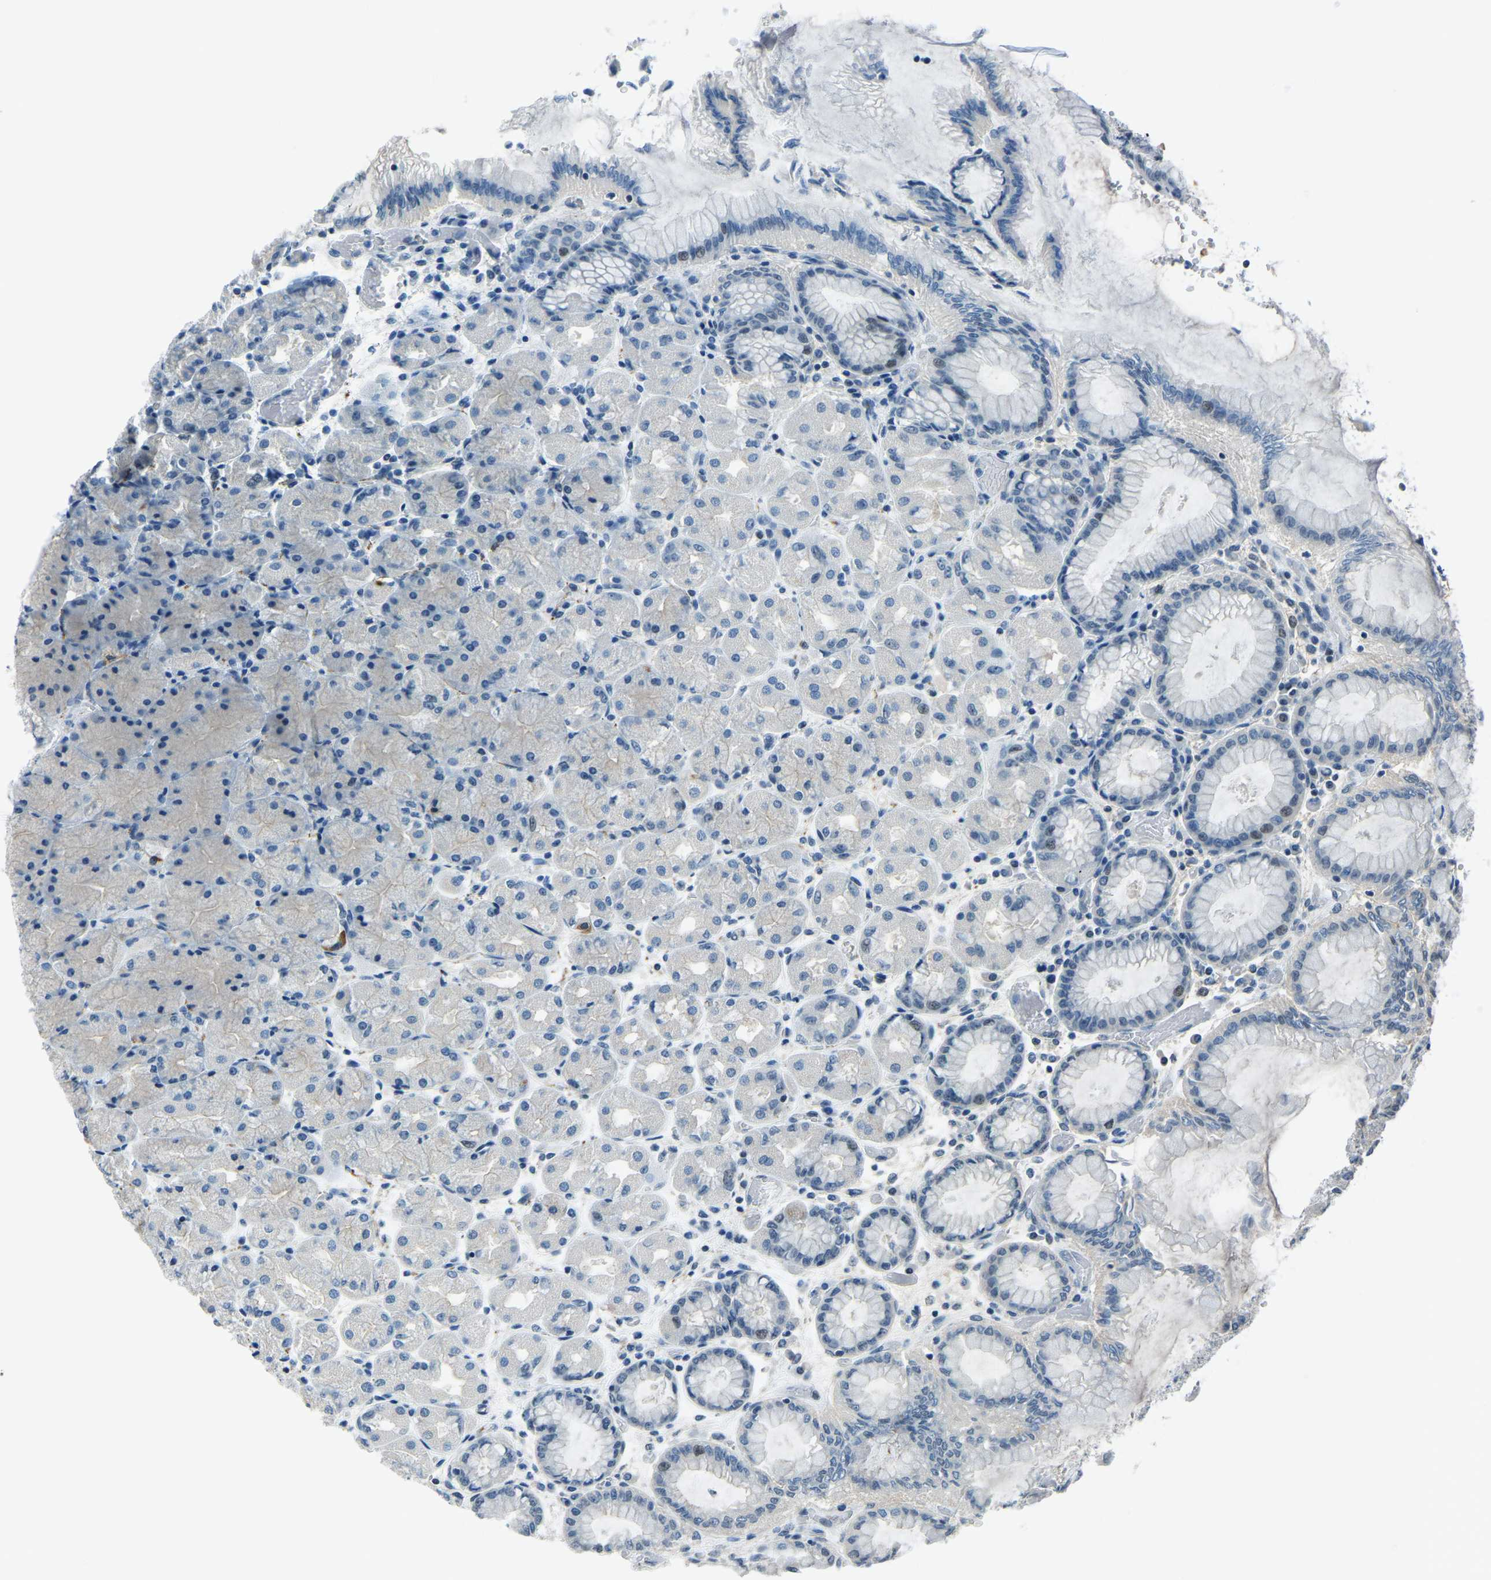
{"staining": {"intensity": "weak", "quantity": "<25%", "location": "nuclear"}, "tissue": "stomach", "cell_type": "Glandular cells", "image_type": "normal", "snomed": [{"axis": "morphology", "description": "Normal tissue, NOS"}, {"axis": "topography", "description": "Stomach, upper"}], "caption": "Stomach stained for a protein using immunohistochemistry (IHC) shows no positivity glandular cells.", "gene": "RRP1", "patient": {"sex": "female", "age": 56}}